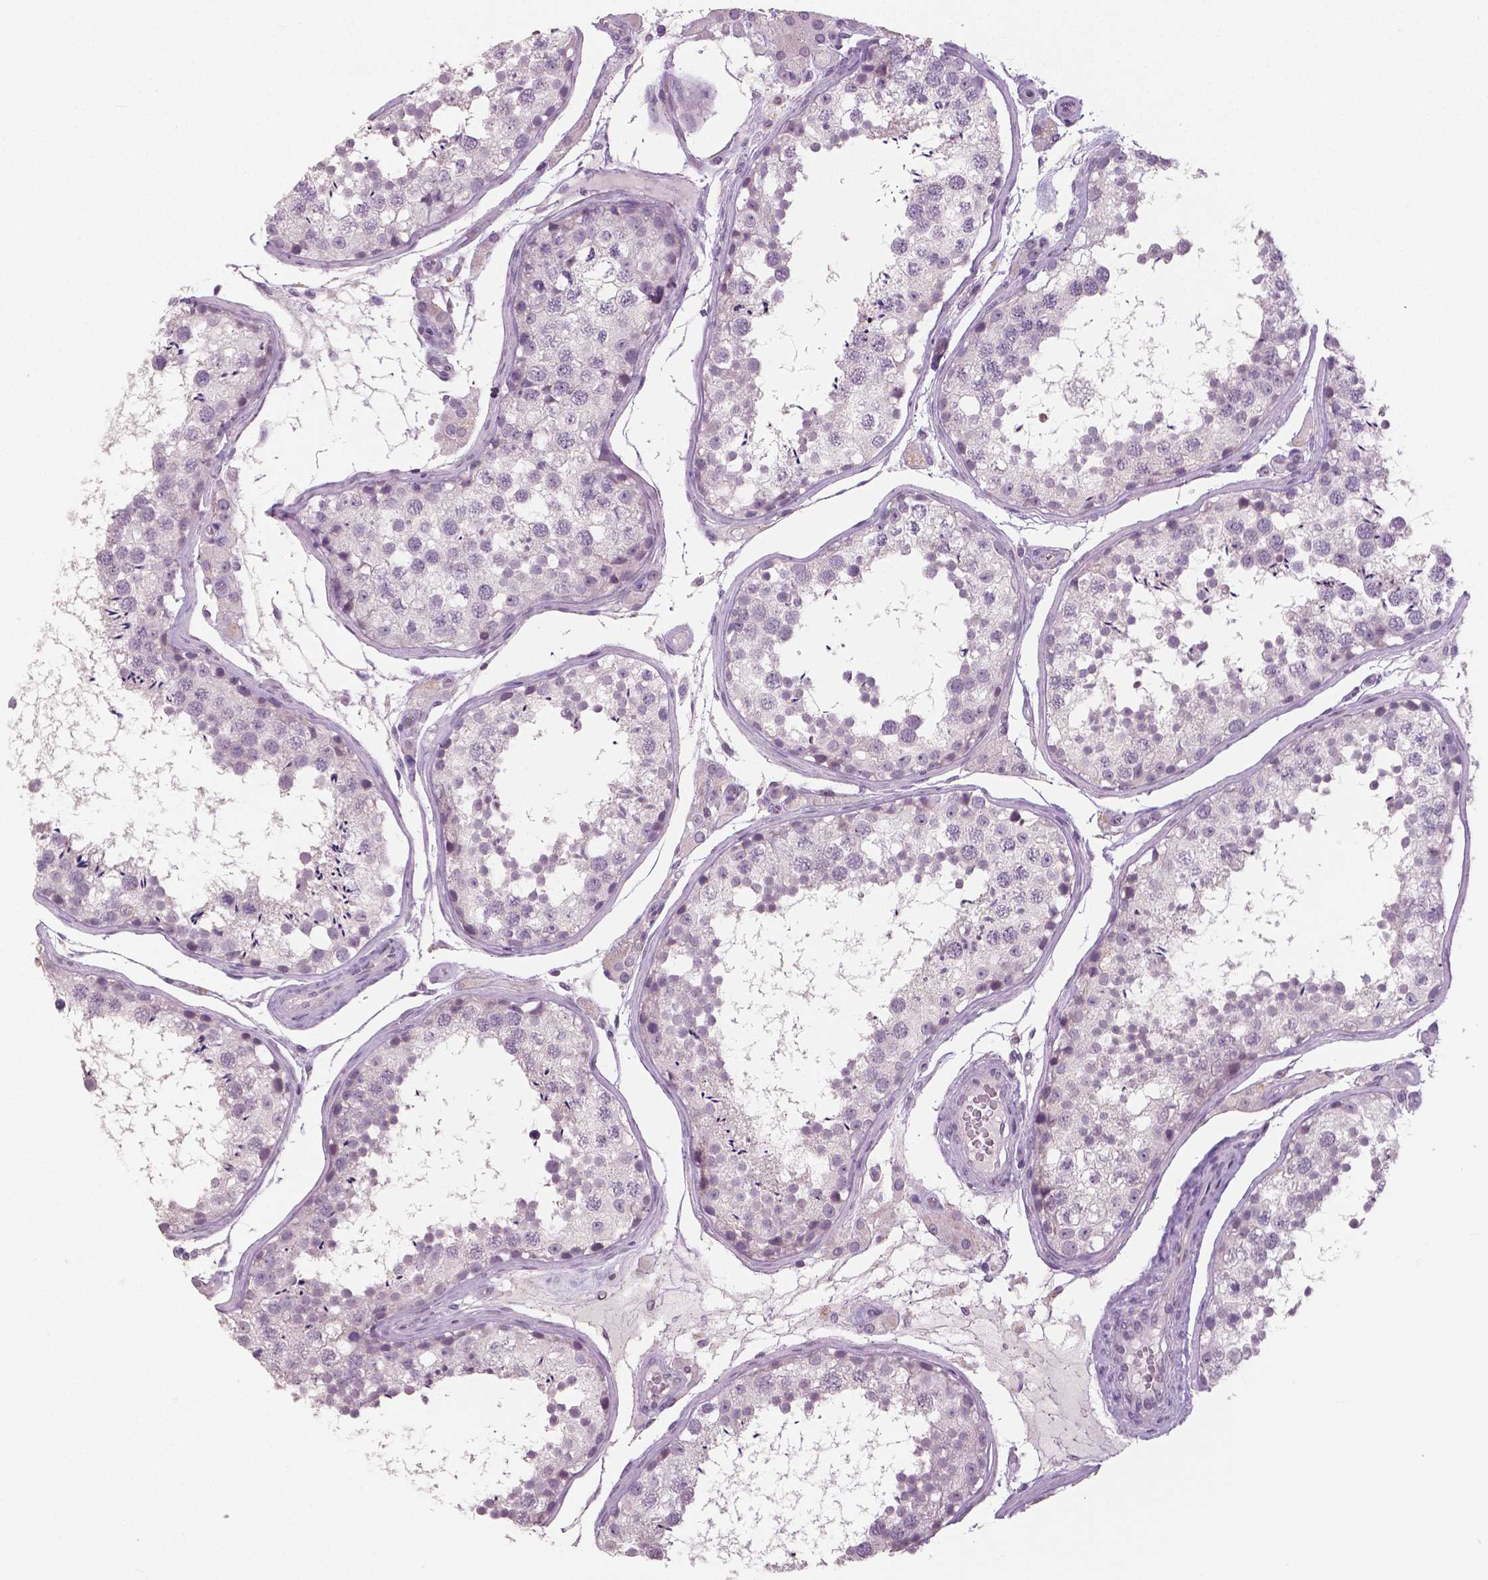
{"staining": {"intensity": "negative", "quantity": "none", "location": "none"}, "tissue": "testis", "cell_type": "Cells in seminiferous ducts", "image_type": "normal", "snomed": [{"axis": "morphology", "description": "Normal tissue, NOS"}, {"axis": "topography", "description": "Testis"}], "caption": "Cells in seminiferous ducts show no significant expression in unremarkable testis. (DAB immunohistochemistry (IHC) visualized using brightfield microscopy, high magnification).", "gene": "NECAB1", "patient": {"sex": "male", "age": 29}}